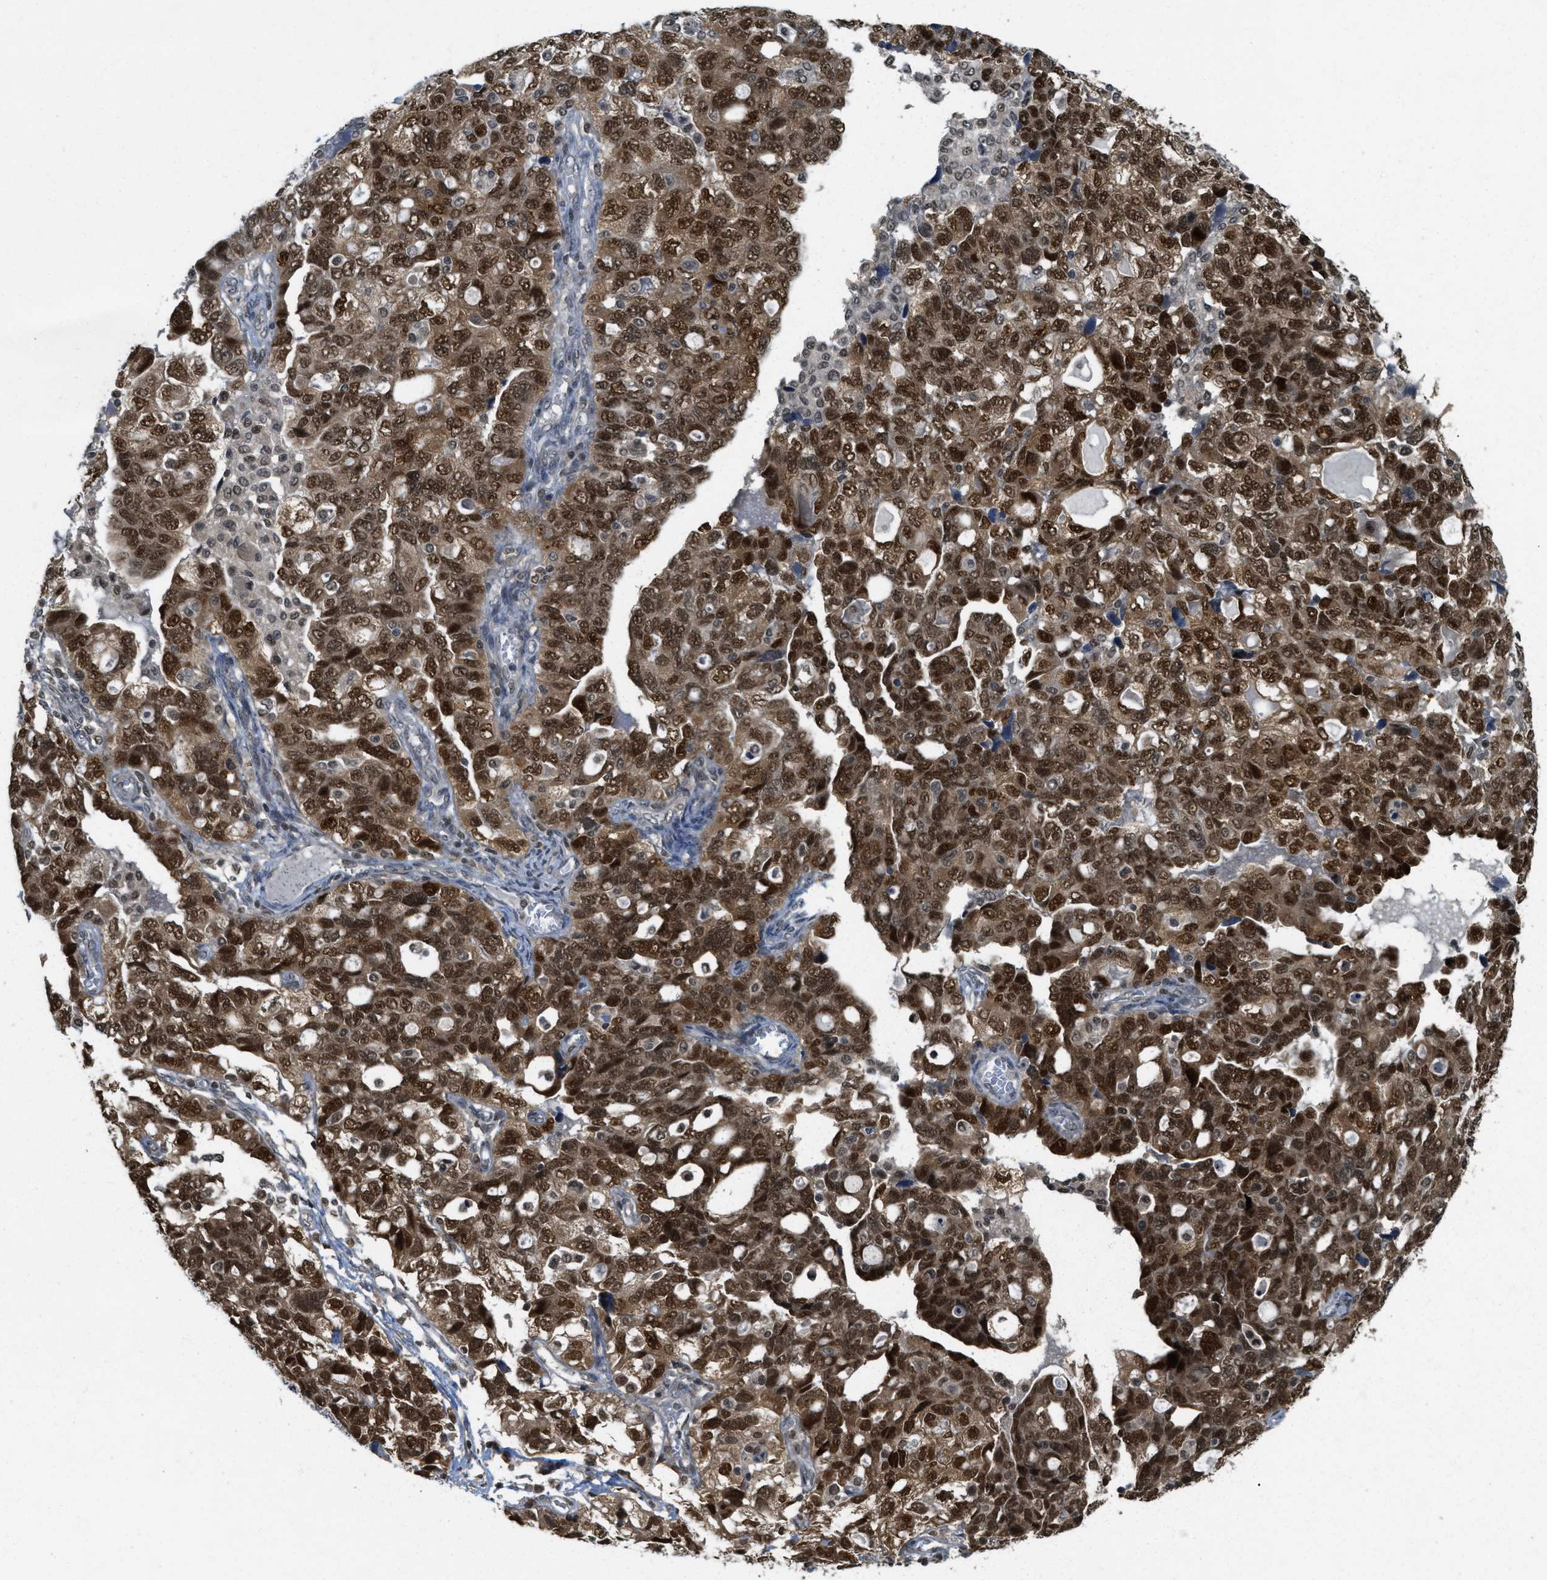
{"staining": {"intensity": "strong", "quantity": ">75%", "location": "cytoplasmic/membranous,nuclear"}, "tissue": "ovarian cancer", "cell_type": "Tumor cells", "image_type": "cancer", "snomed": [{"axis": "morphology", "description": "Carcinoma, NOS"}, {"axis": "morphology", "description": "Cystadenocarcinoma, serous, NOS"}, {"axis": "topography", "description": "Ovary"}], "caption": "This photomicrograph displays immunohistochemistry staining of ovarian cancer (serous cystadenocarcinoma), with high strong cytoplasmic/membranous and nuclear expression in about >75% of tumor cells.", "gene": "DNAJB1", "patient": {"sex": "female", "age": 69}}